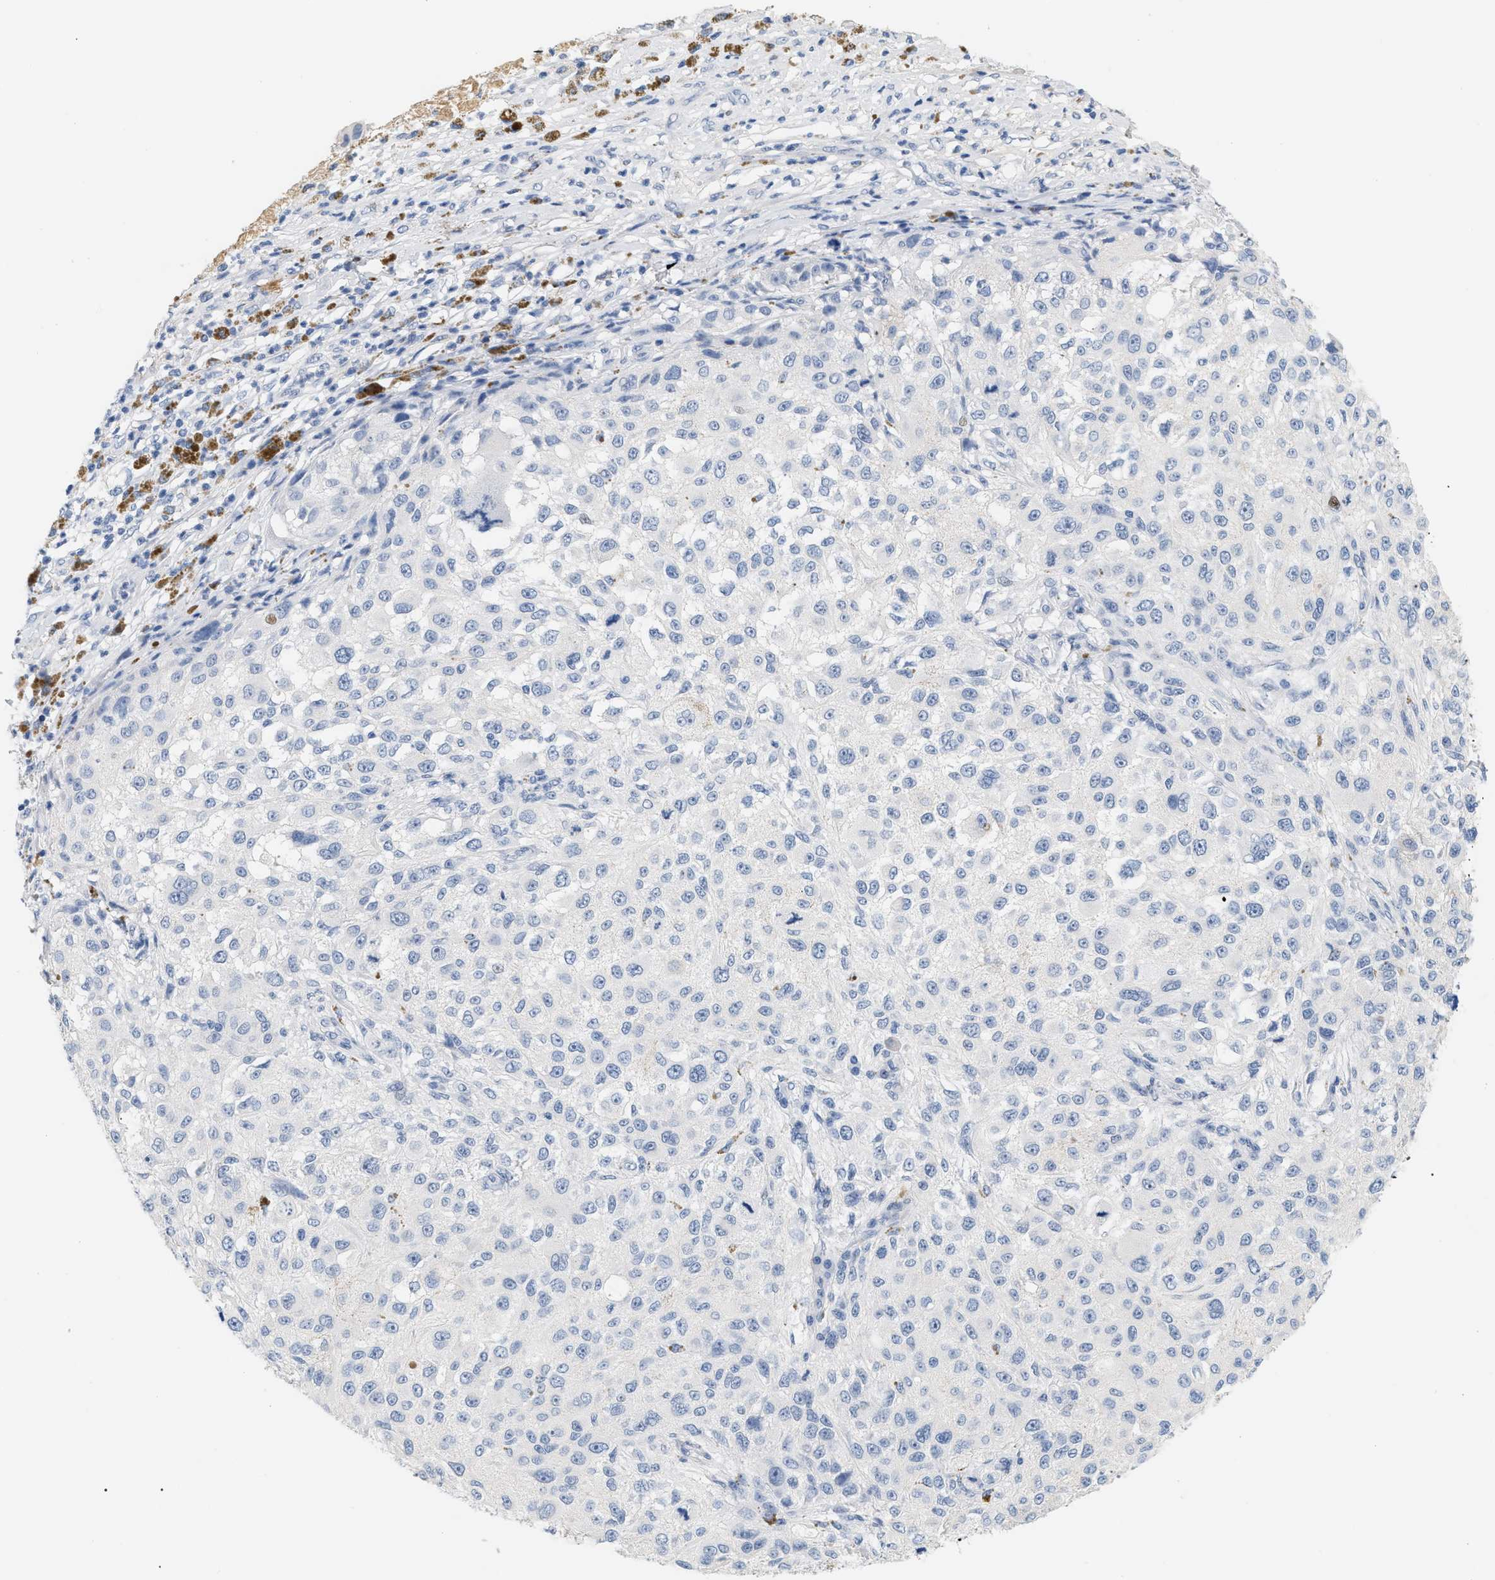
{"staining": {"intensity": "negative", "quantity": "none", "location": "none"}, "tissue": "melanoma", "cell_type": "Tumor cells", "image_type": "cancer", "snomed": [{"axis": "morphology", "description": "Necrosis, NOS"}, {"axis": "morphology", "description": "Malignant melanoma, NOS"}, {"axis": "topography", "description": "Skin"}], "caption": "Malignant melanoma was stained to show a protein in brown. There is no significant positivity in tumor cells.", "gene": "CFH", "patient": {"sex": "female", "age": 87}}